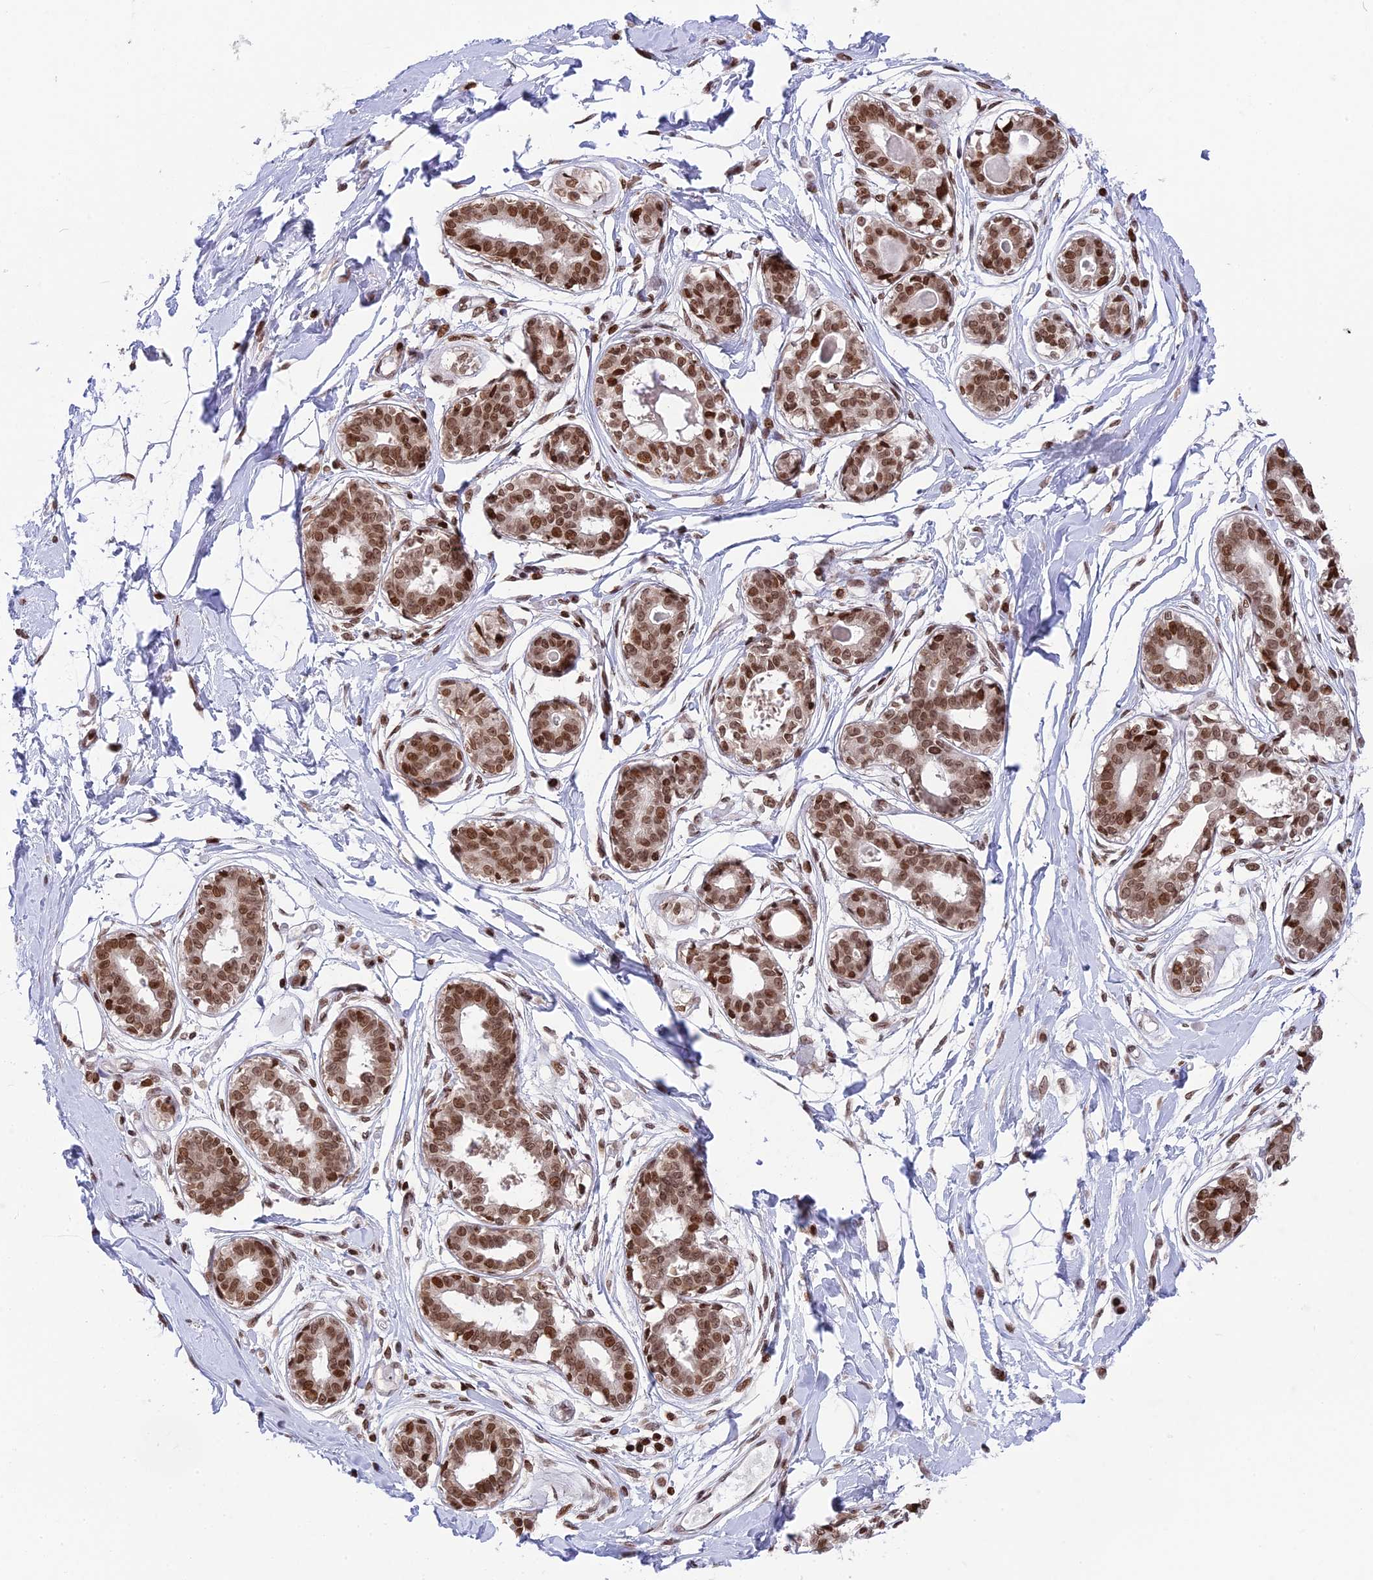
{"staining": {"intensity": "strong", "quantity": ">75%", "location": "nuclear"}, "tissue": "breast", "cell_type": "Adipocytes", "image_type": "normal", "snomed": [{"axis": "morphology", "description": "Normal tissue, NOS"}, {"axis": "topography", "description": "Breast"}], "caption": "IHC histopathology image of benign breast: breast stained using immunohistochemistry displays high levels of strong protein expression localized specifically in the nuclear of adipocytes, appearing as a nuclear brown color.", "gene": "TET2", "patient": {"sex": "female", "age": 45}}